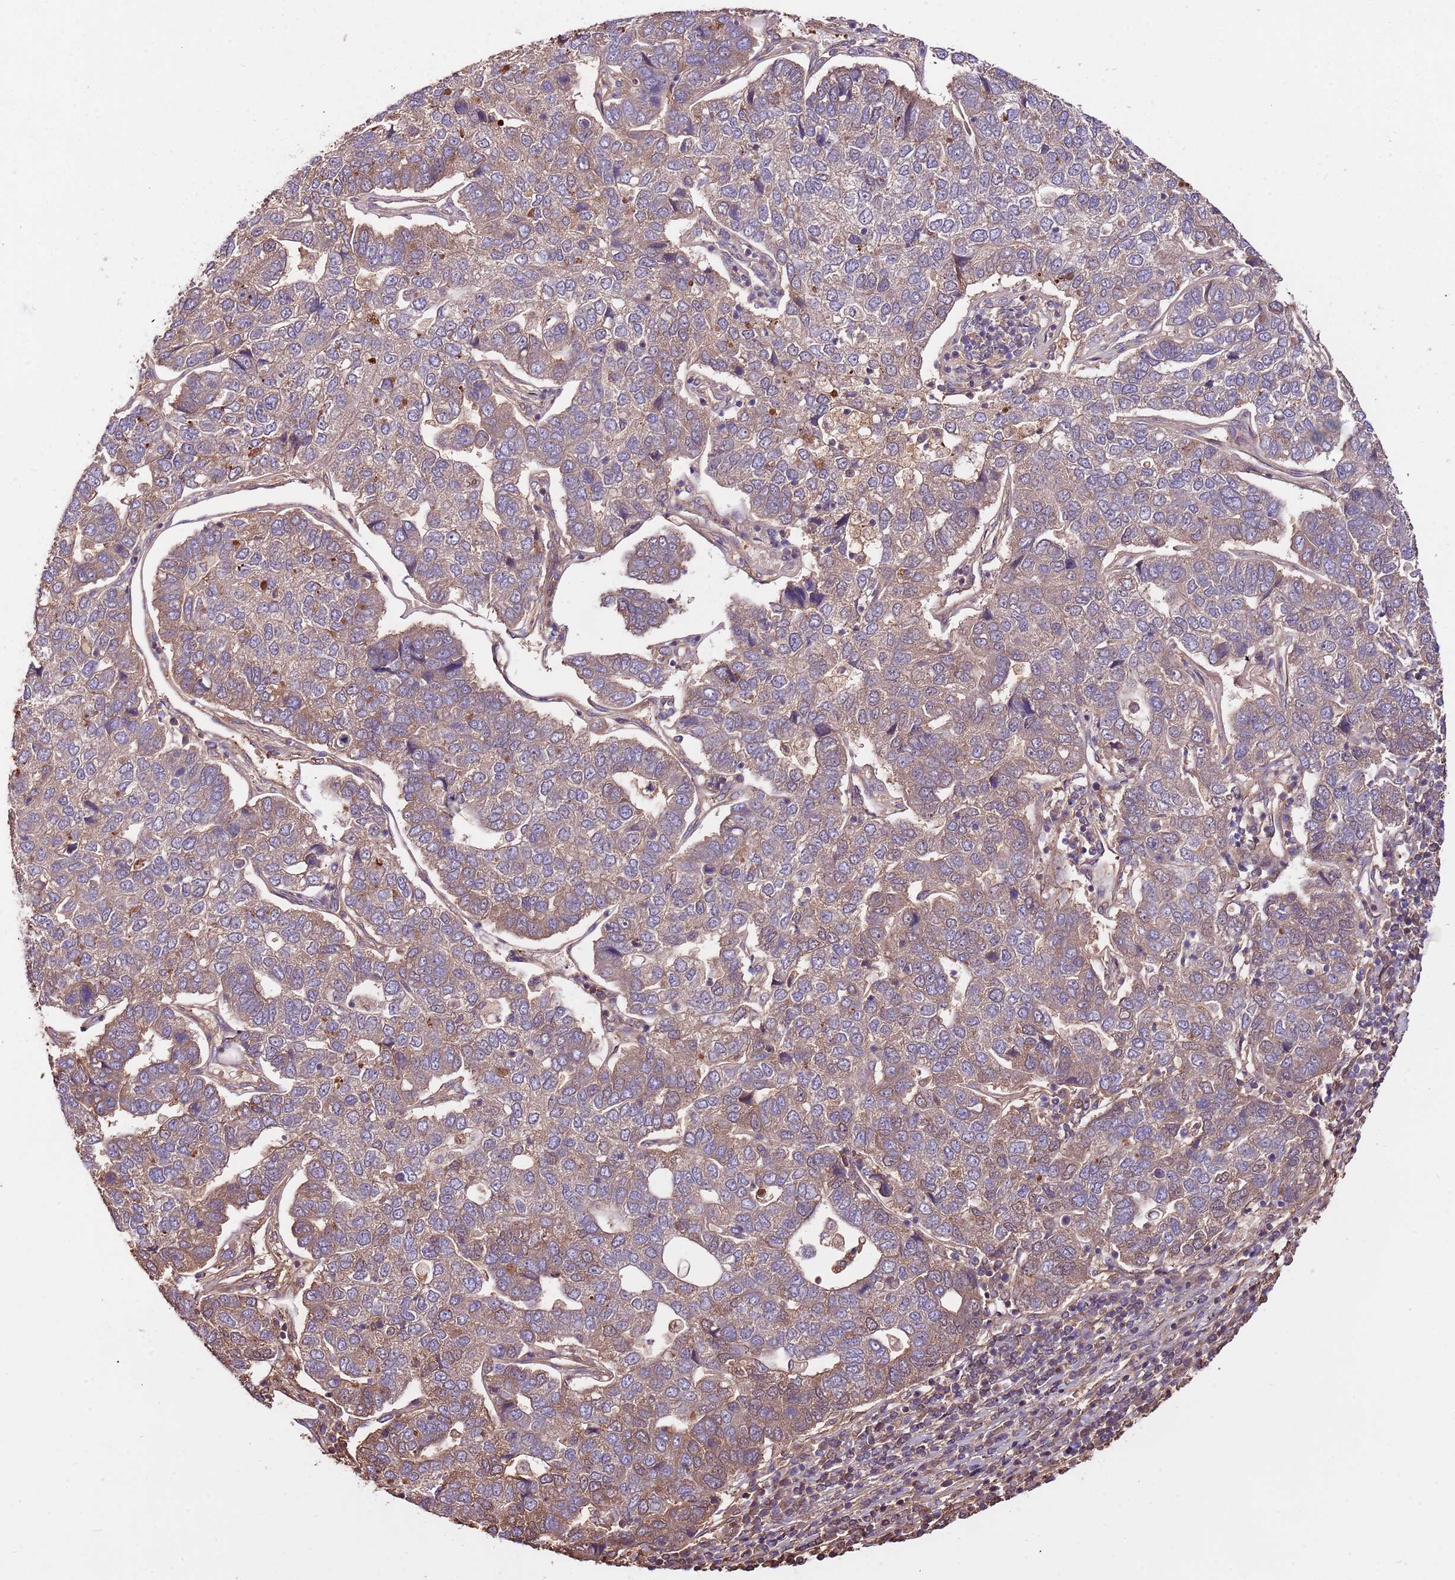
{"staining": {"intensity": "moderate", "quantity": "<25%", "location": "cytoplasmic/membranous"}, "tissue": "pancreatic cancer", "cell_type": "Tumor cells", "image_type": "cancer", "snomed": [{"axis": "morphology", "description": "Adenocarcinoma, NOS"}, {"axis": "topography", "description": "Pancreas"}], "caption": "IHC of human adenocarcinoma (pancreatic) reveals low levels of moderate cytoplasmic/membranous positivity in about <25% of tumor cells. (IHC, brightfield microscopy, high magnification).", "gene": "DENR", "patient": {"sex": "female", "age": 61}}